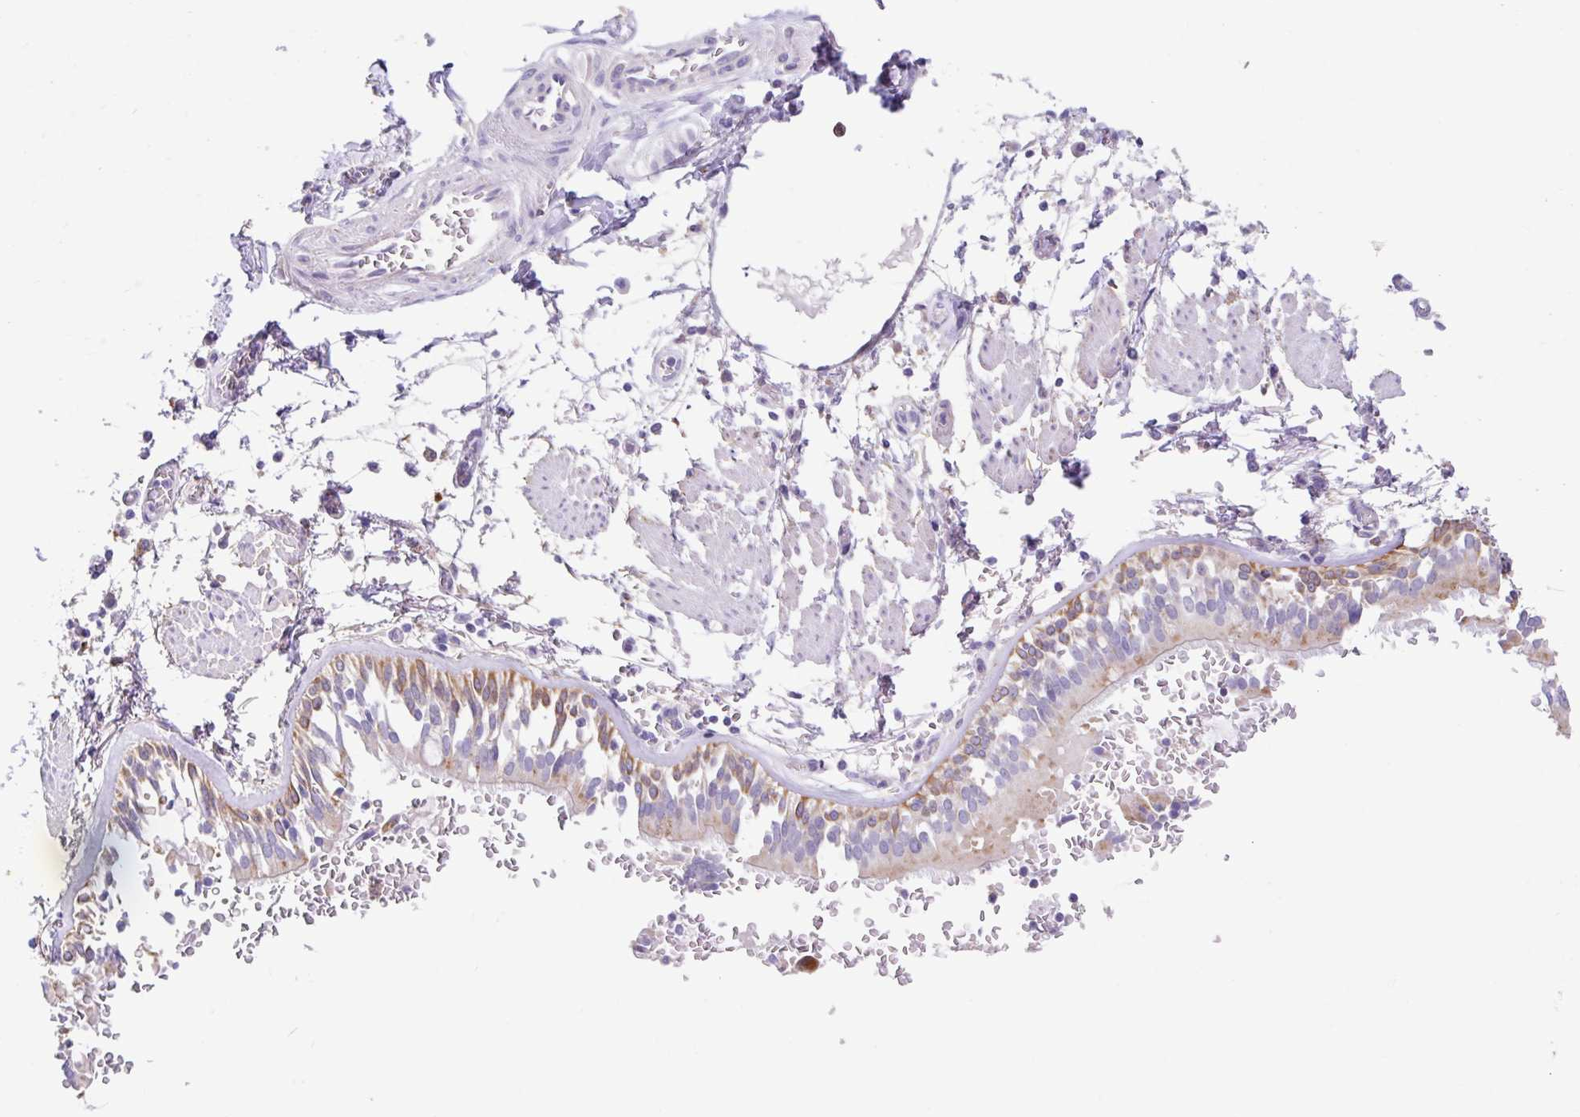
{"staining": {"intensity": "negative", "quantity": "none", "location": "none"}, "tissue": "adipose tissue", "cell_type": "Adipocytes", "image_type": "normal", "snomed": [{"axis": "morphology", "description": "Normal tissue, NOS"}, {"axis": "morphology", "description": "Degeneration, NOS"}, {"axis": "topography", "description": "Cartilage tissue"}, {"axis": "topography", "description": "Lung"}], "caption": "Immunohistochemical staining of normal adipose tissue exhibits no significant staining in adipocytes. (DAB immunohistochemistry (IHC), high magnification).", "gene": "ZNF33A", "patient": {"sex": "female", "age": 61}}